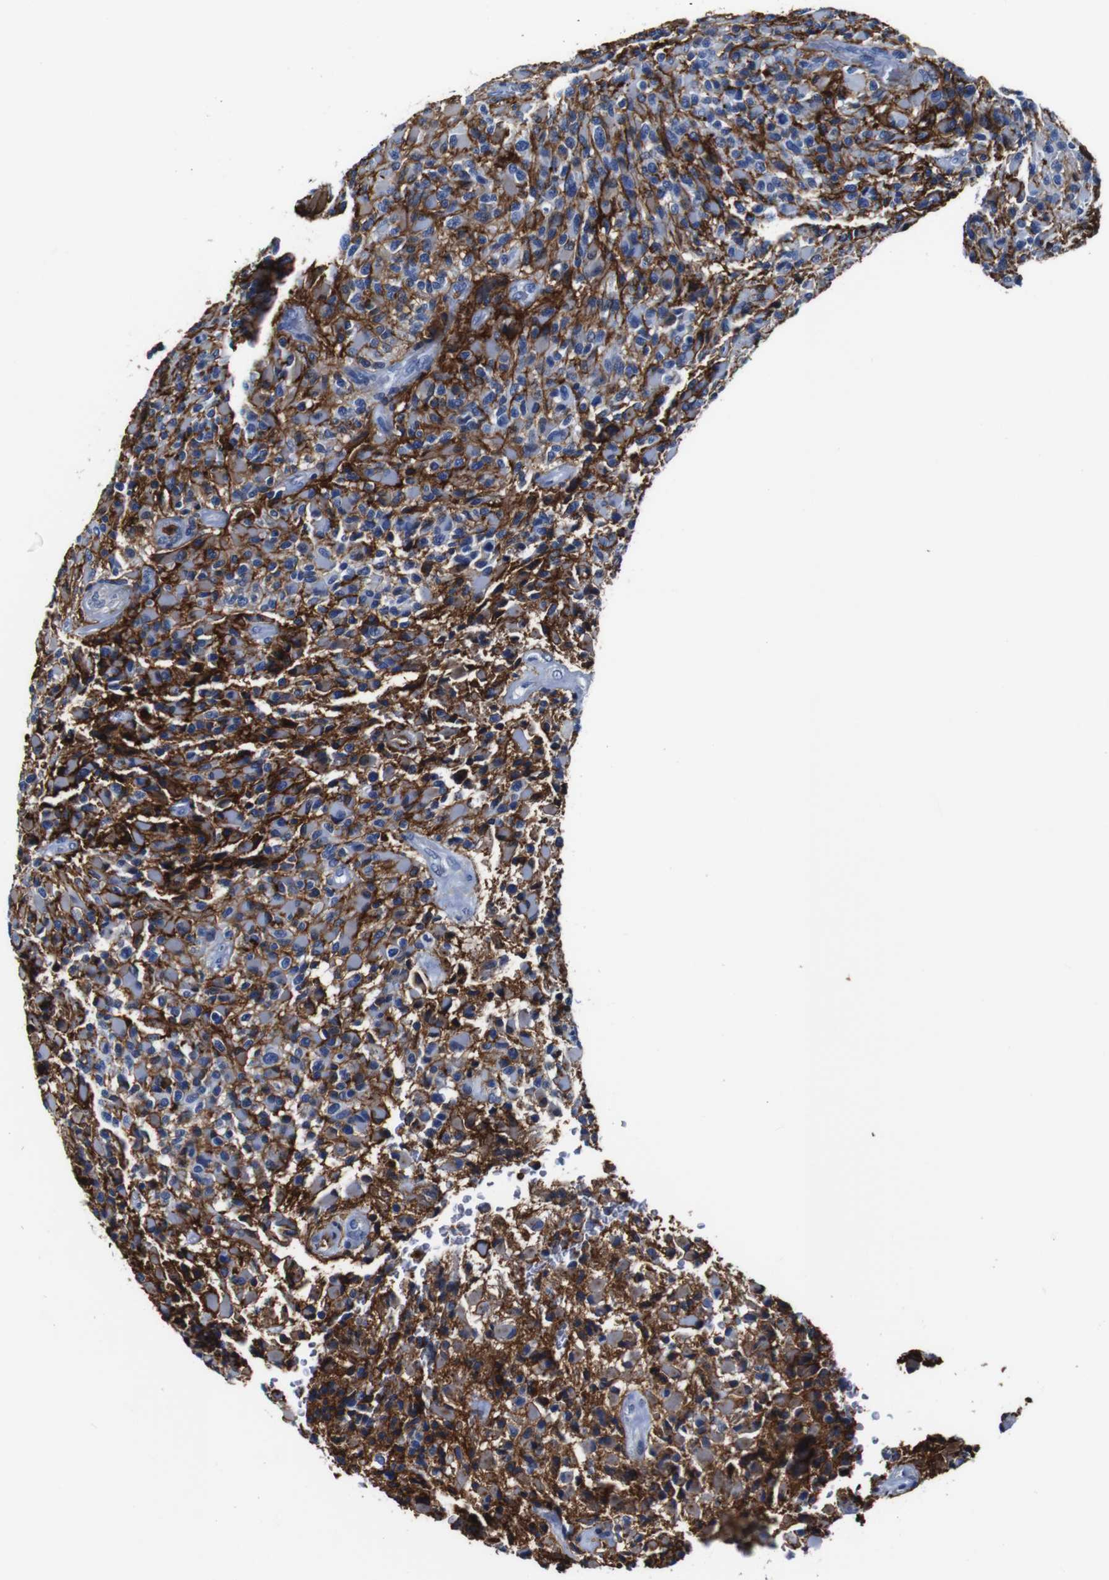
{"staining": {"intensity": "moderate", "quantity": "<25%", "location": "cytoplasmic/membranous"}, "tissue": "glioma", "cell_type": "Tumor cells", "image_type": "cancer", "snomed": [{"axis": "morphology", "description": "Glioma, malignant, High grade"}, {"axis": "topography", "description": "Brain"}], "caption": "Protein staining by immunohistochemistry demonstrates moderate cytoplasmic/membranous expression in approximately <25% of tumor cells in glioma.", "gene": "ANXA1", "patient": {"sex": "male", "age": 71}}